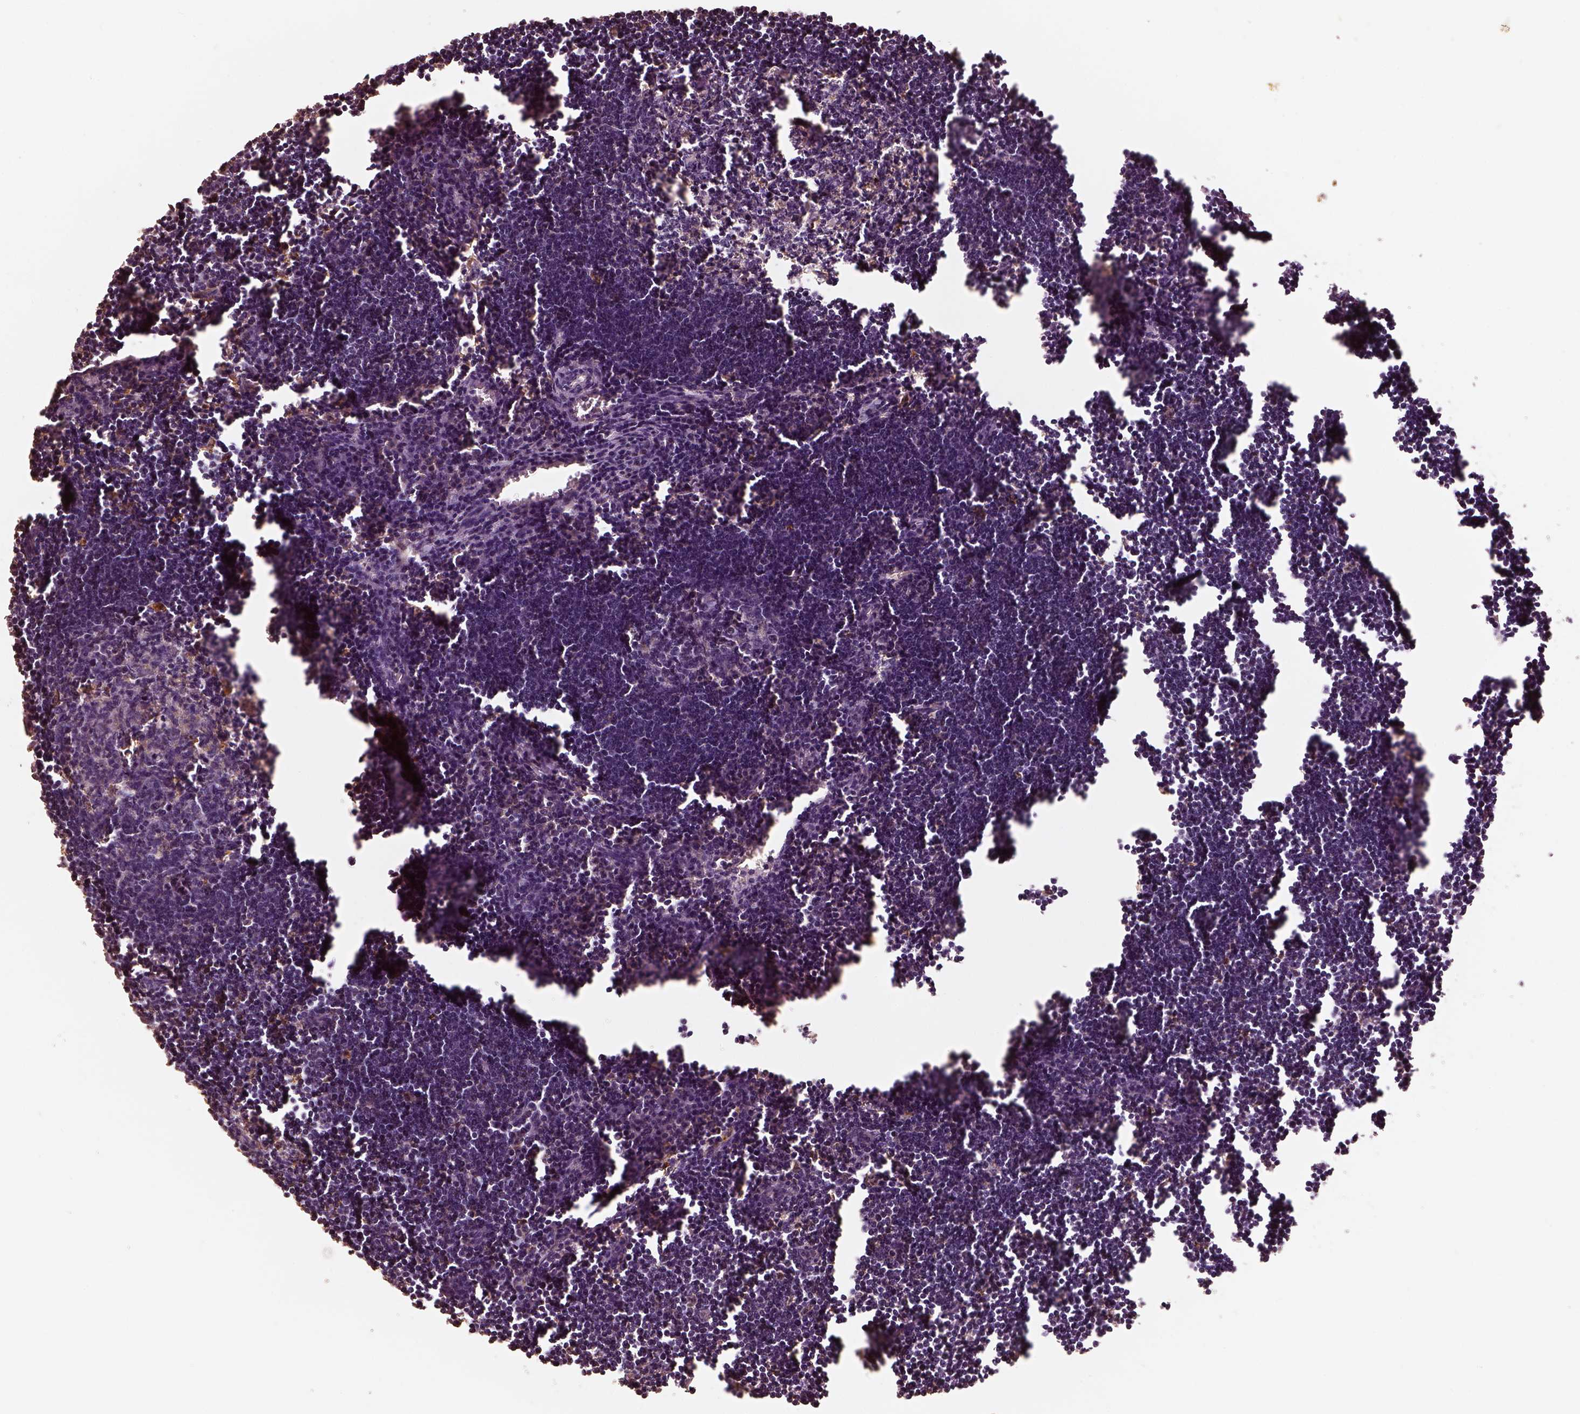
{"staining": {"intensity": "moderate", "quantity": "<25%", "location": "cytoplasmic/membranous"}, "tissue": "lymph node", "cell_type": "Germinal center cells", "image_type": "normal", "snomed": [{"axis": "morphology", "description": "Normal tissue, NOS"}, {"axis": "topography", "description": "Lymph node"}], "caption": "Approximately <25% of germinal center cells in normal human lymph node exhibit moderate cytoplasmic/membranous protein positivity as visualized by brown immunohistochemical staining.", "gene": "PTGES2", "patient": {"sex": "male", "age": 55}}